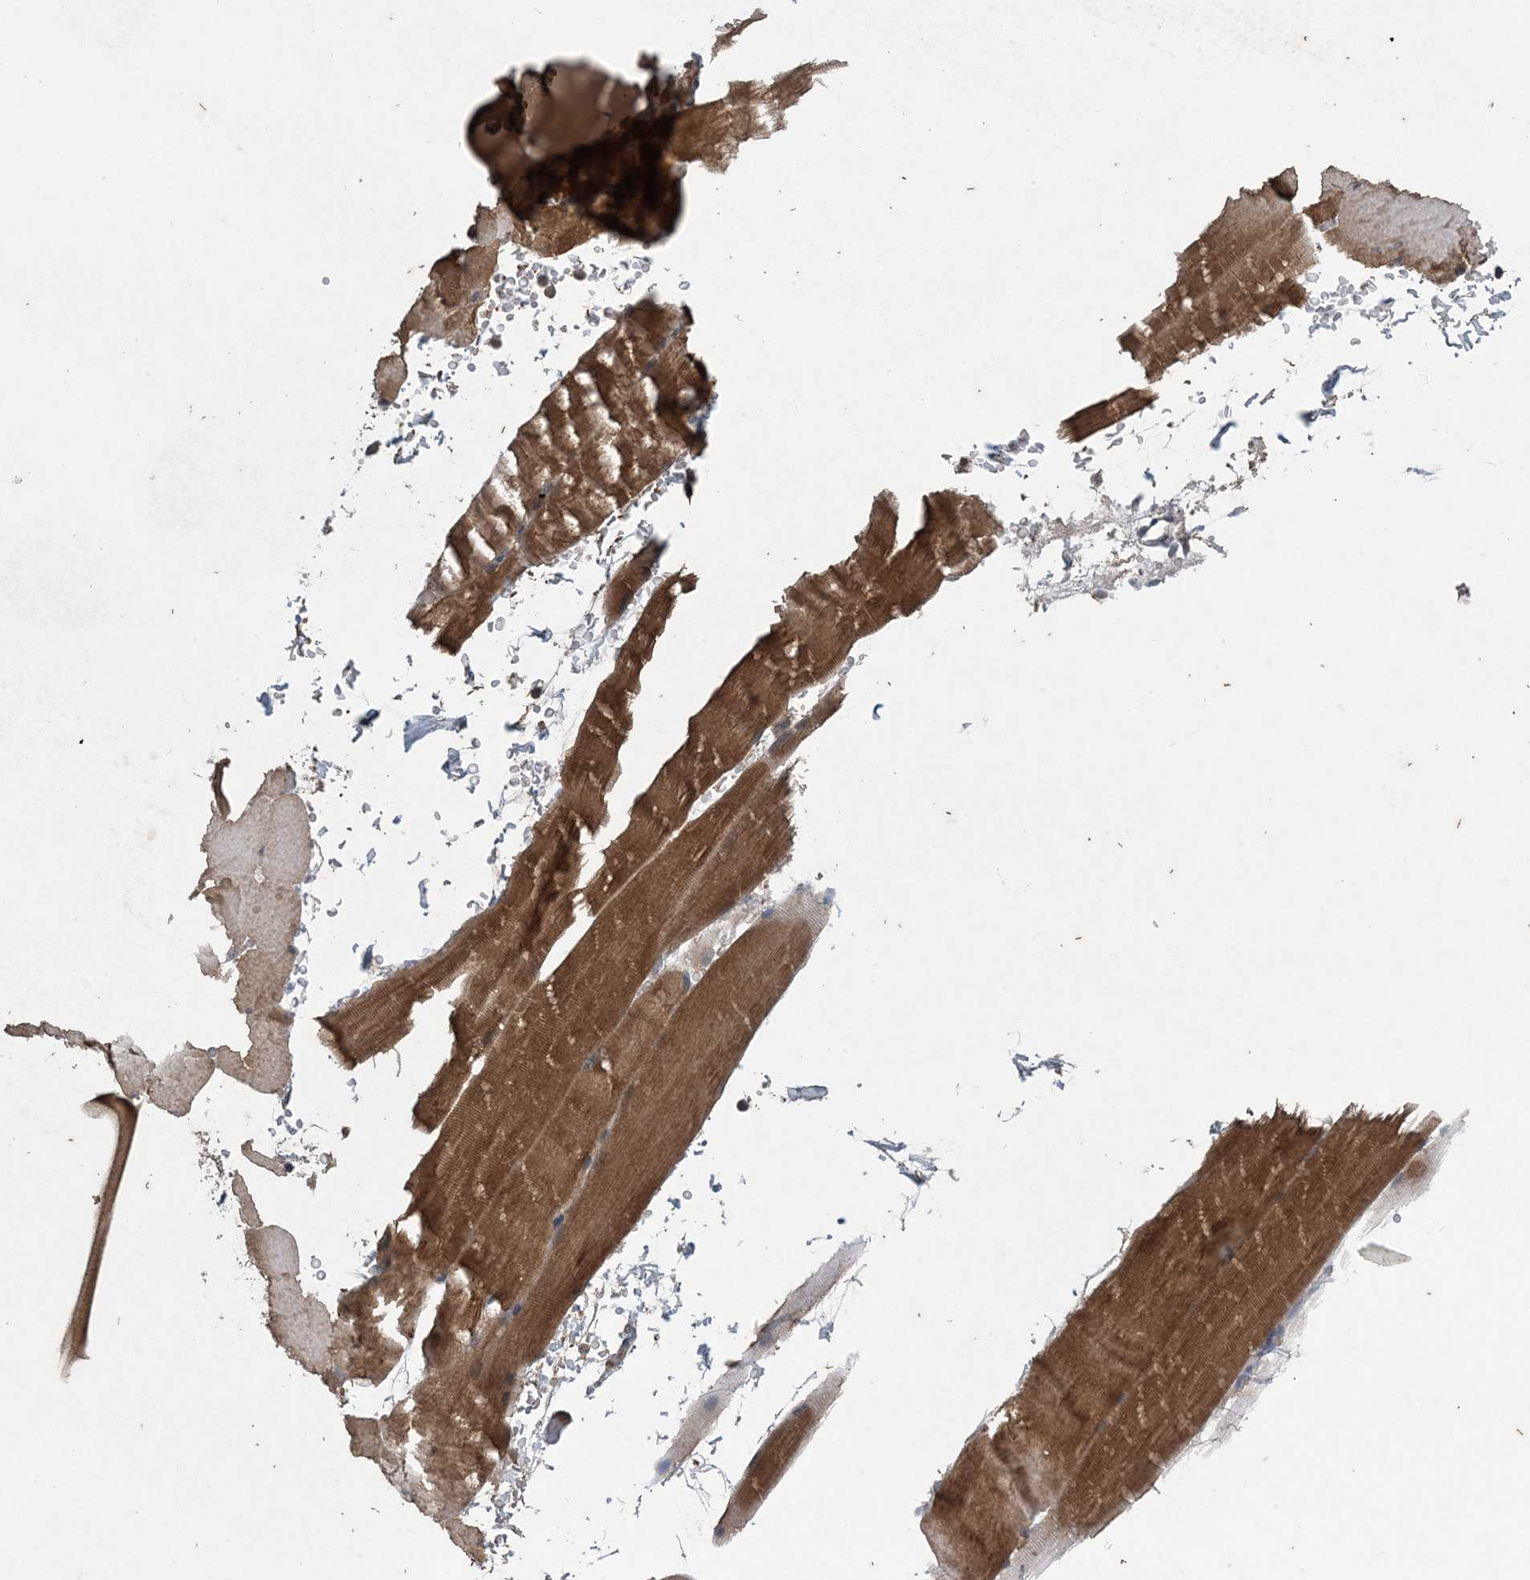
{"staining": {"intensity": "moderate", "quantity": "25%-75%", "location": "cytoplasmic/membranous"}, "tissue": "skeletal muscle", "cell_type": "Myocytes", "image_type": "normal", "snomed": [{"axis": "morphology", "description": "Normal tissue, NOS"}, {"axis": "topography", "description": "Skeletal muscle"}, {"axis": "topography", "description": "Parathyroid gland"}], "caption": "This histopathology image demonstrates benign skeletal muscle stained with IHC to label a protein in brown. The cytoplasmic/membranous of myocytes show moderate positivity for the protein. Nuclei are counter-stained blue.", "gene": "MYO9B", "patient": {"sex": "female", "age": 37}}